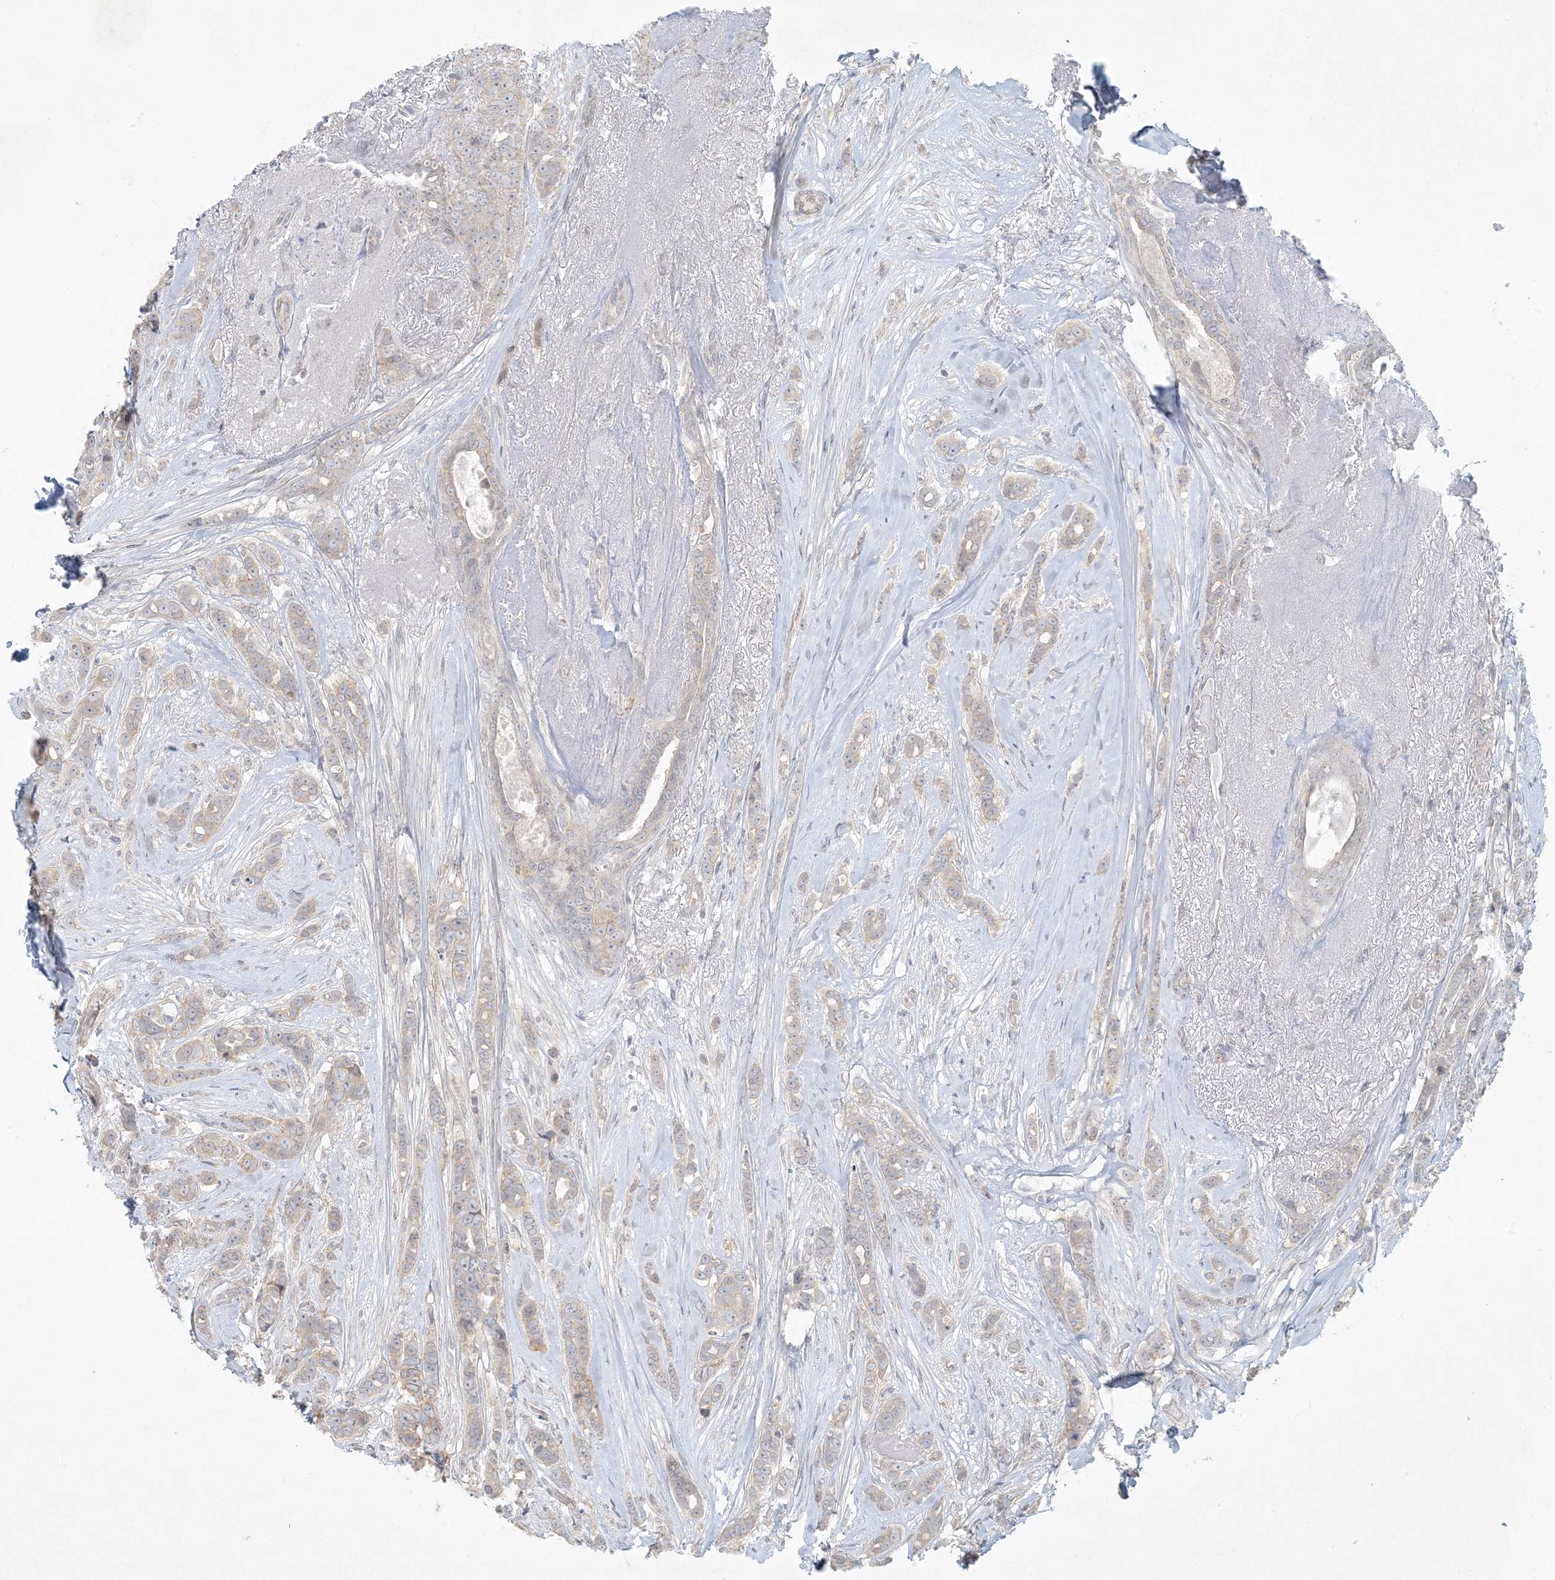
{"staining": {"intensity": "negative", "quantity": "none", "location": "none"}, "tissue": "breast cancer", "cell_type": "Tumor cells", "image_type": "cancer", "snomed": [{"axis": "morphology", "description": "Lobular carcinoma"}, {"axis": "topography", "description": "Breast"}], "caption": "Tumor cells are negative for brown protein staining in breast cancer.", "gene": "BCORL1", "patient": {"sex": "female", "age": 51}}